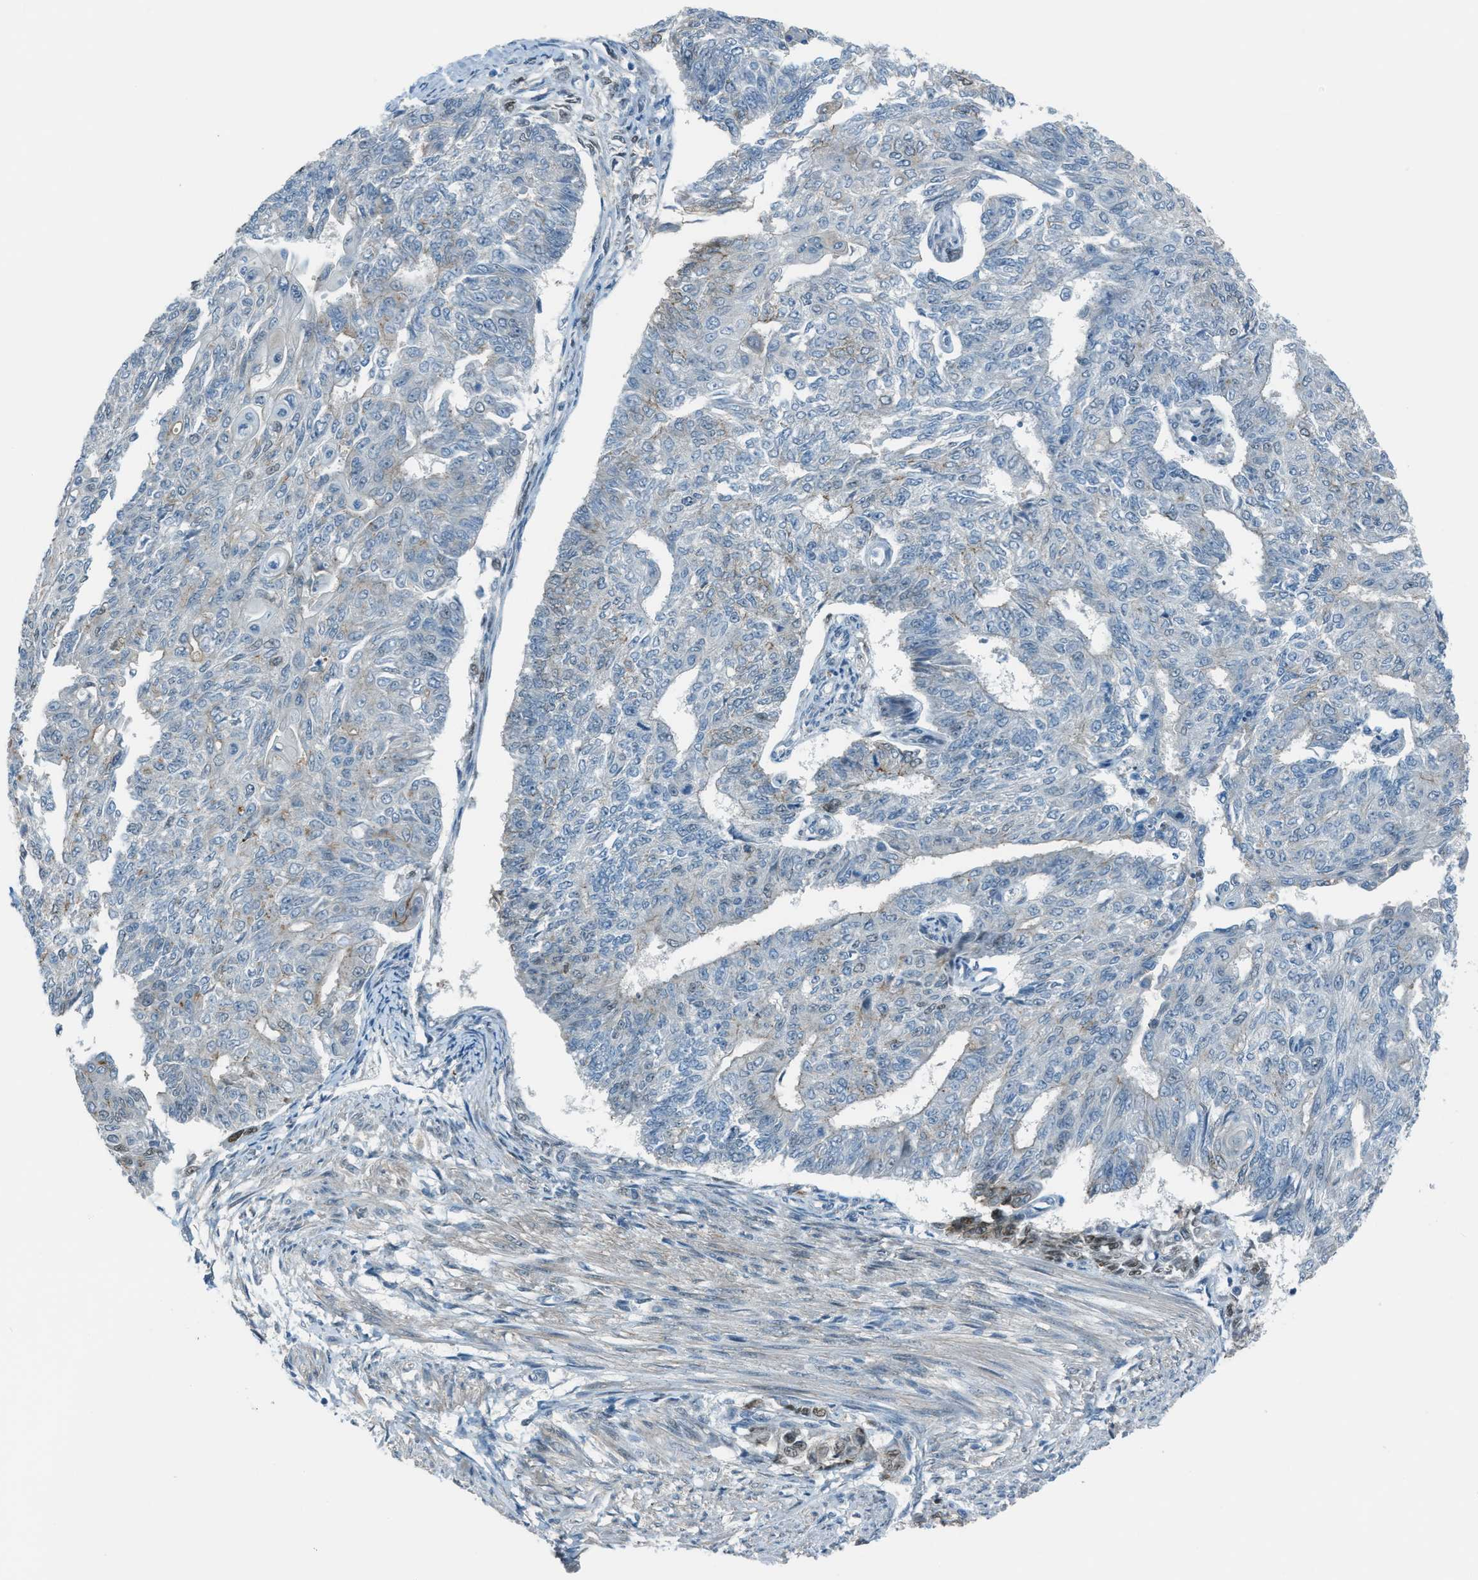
{"staining": {"intensity": "negative", "quantity": "none", "location": "none"}, "tissue": "endometrial cancer", "cell_type": "Tumor cells", "image_type": "cancer", "snomed": [{"axis": "morphology", "description": "Adenocarcinoma, NOS"}, {"axis": "topography", "description": "Endometrium"}], "caption": "Immunohistochemistry of human adenocarcinoma (endometrial) shows no expression in tumor cells.", "gene": "TCF3", "patient": {"sex": "female", "age": 32}}